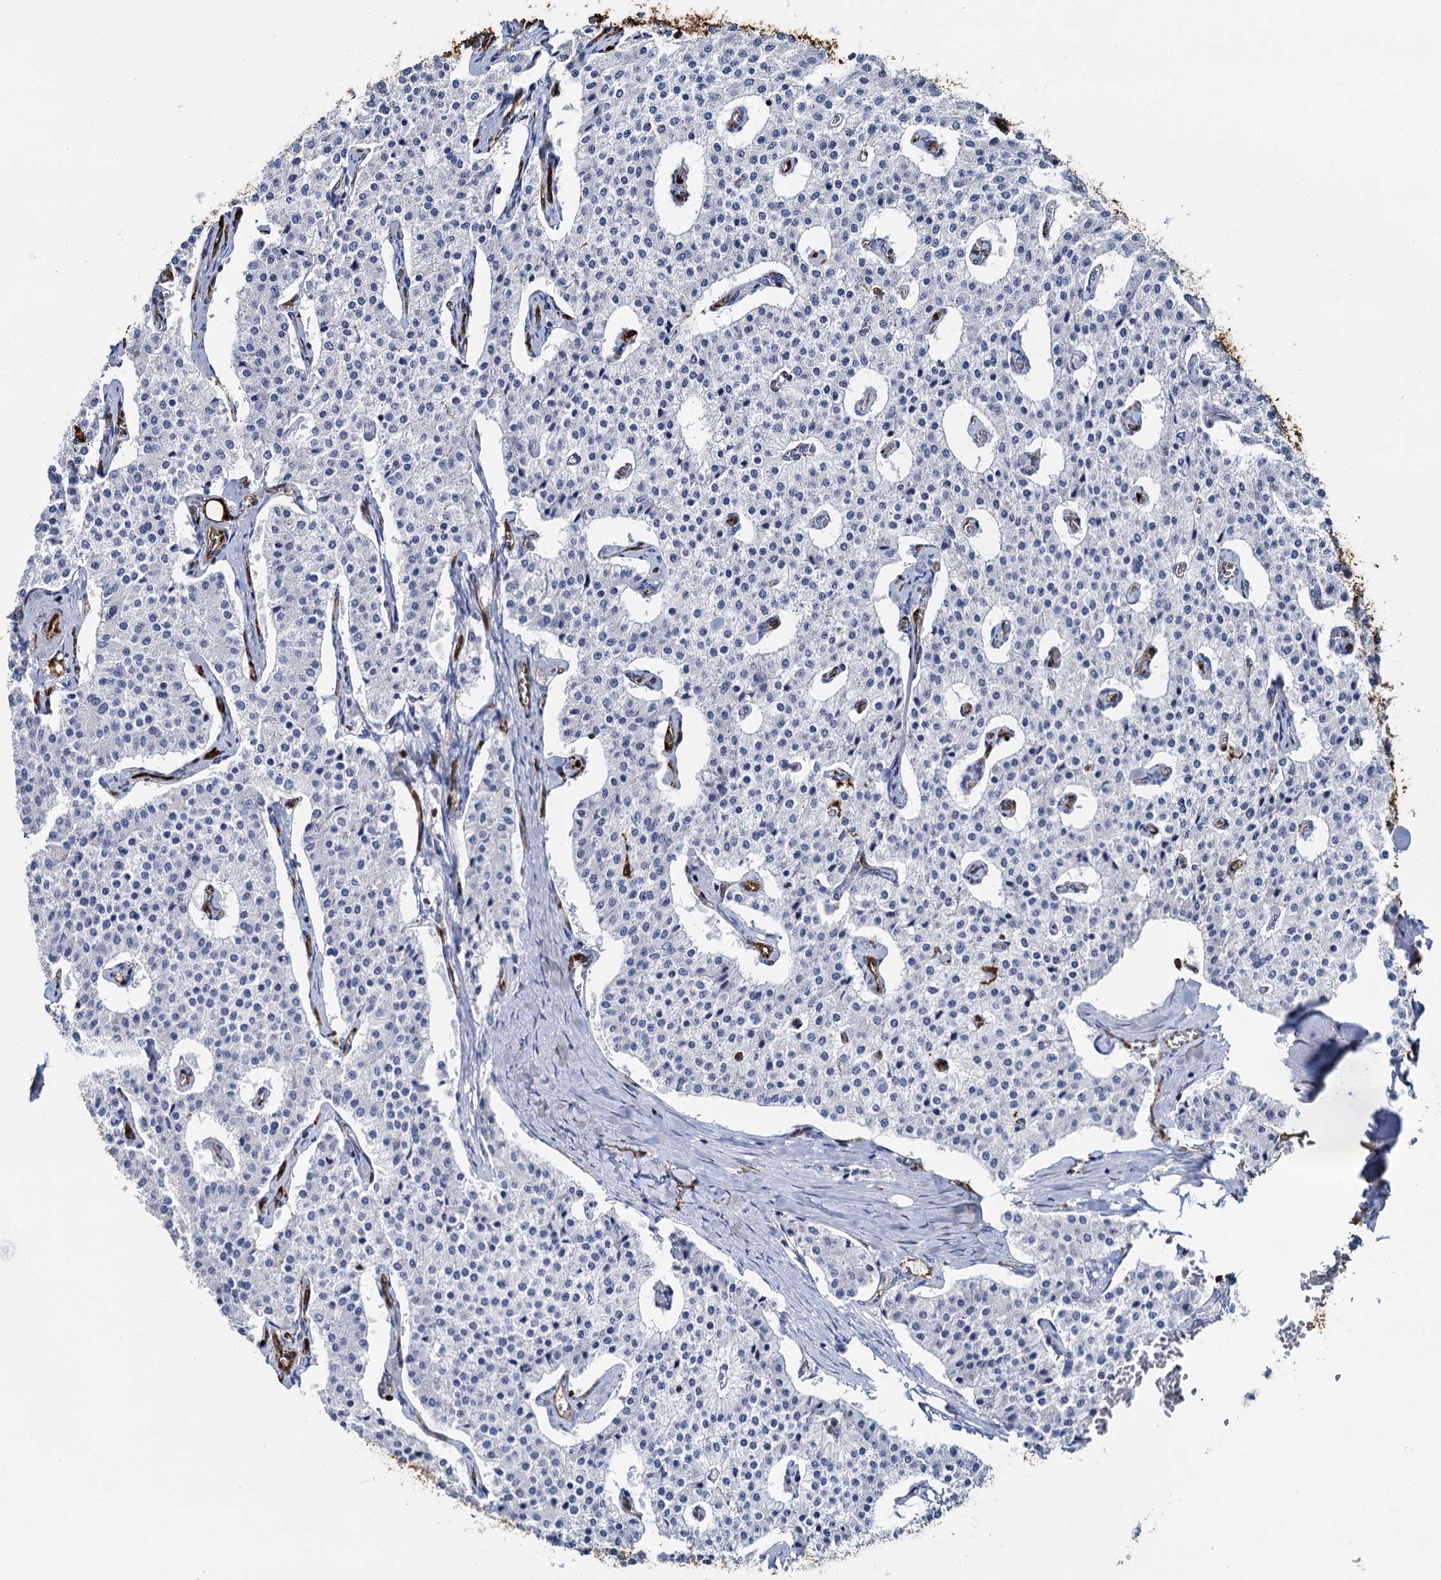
{"staining": {"intensity": "negative", "quantity": "none", "location": "none"}, "tissue": "carcinoid", "cell_type": "Tumor cells", "image_type": "cancer", "snomed": [{"axis": "morphology", "description": "Carcinoid, malignant, NOS"}, {"axis": "topography", "description": "Colon"}], "caption": "High magnification brightfield microscopy of carcinoid stained with DAB (brown) and counterstained with hematoxylin (blue): tumor cells show no significant staining. (Immunohistochemistry, brightfield microscopy, high magnification).", "gene": "FABP5", "patient": {"sex": "female", "age": 52}}